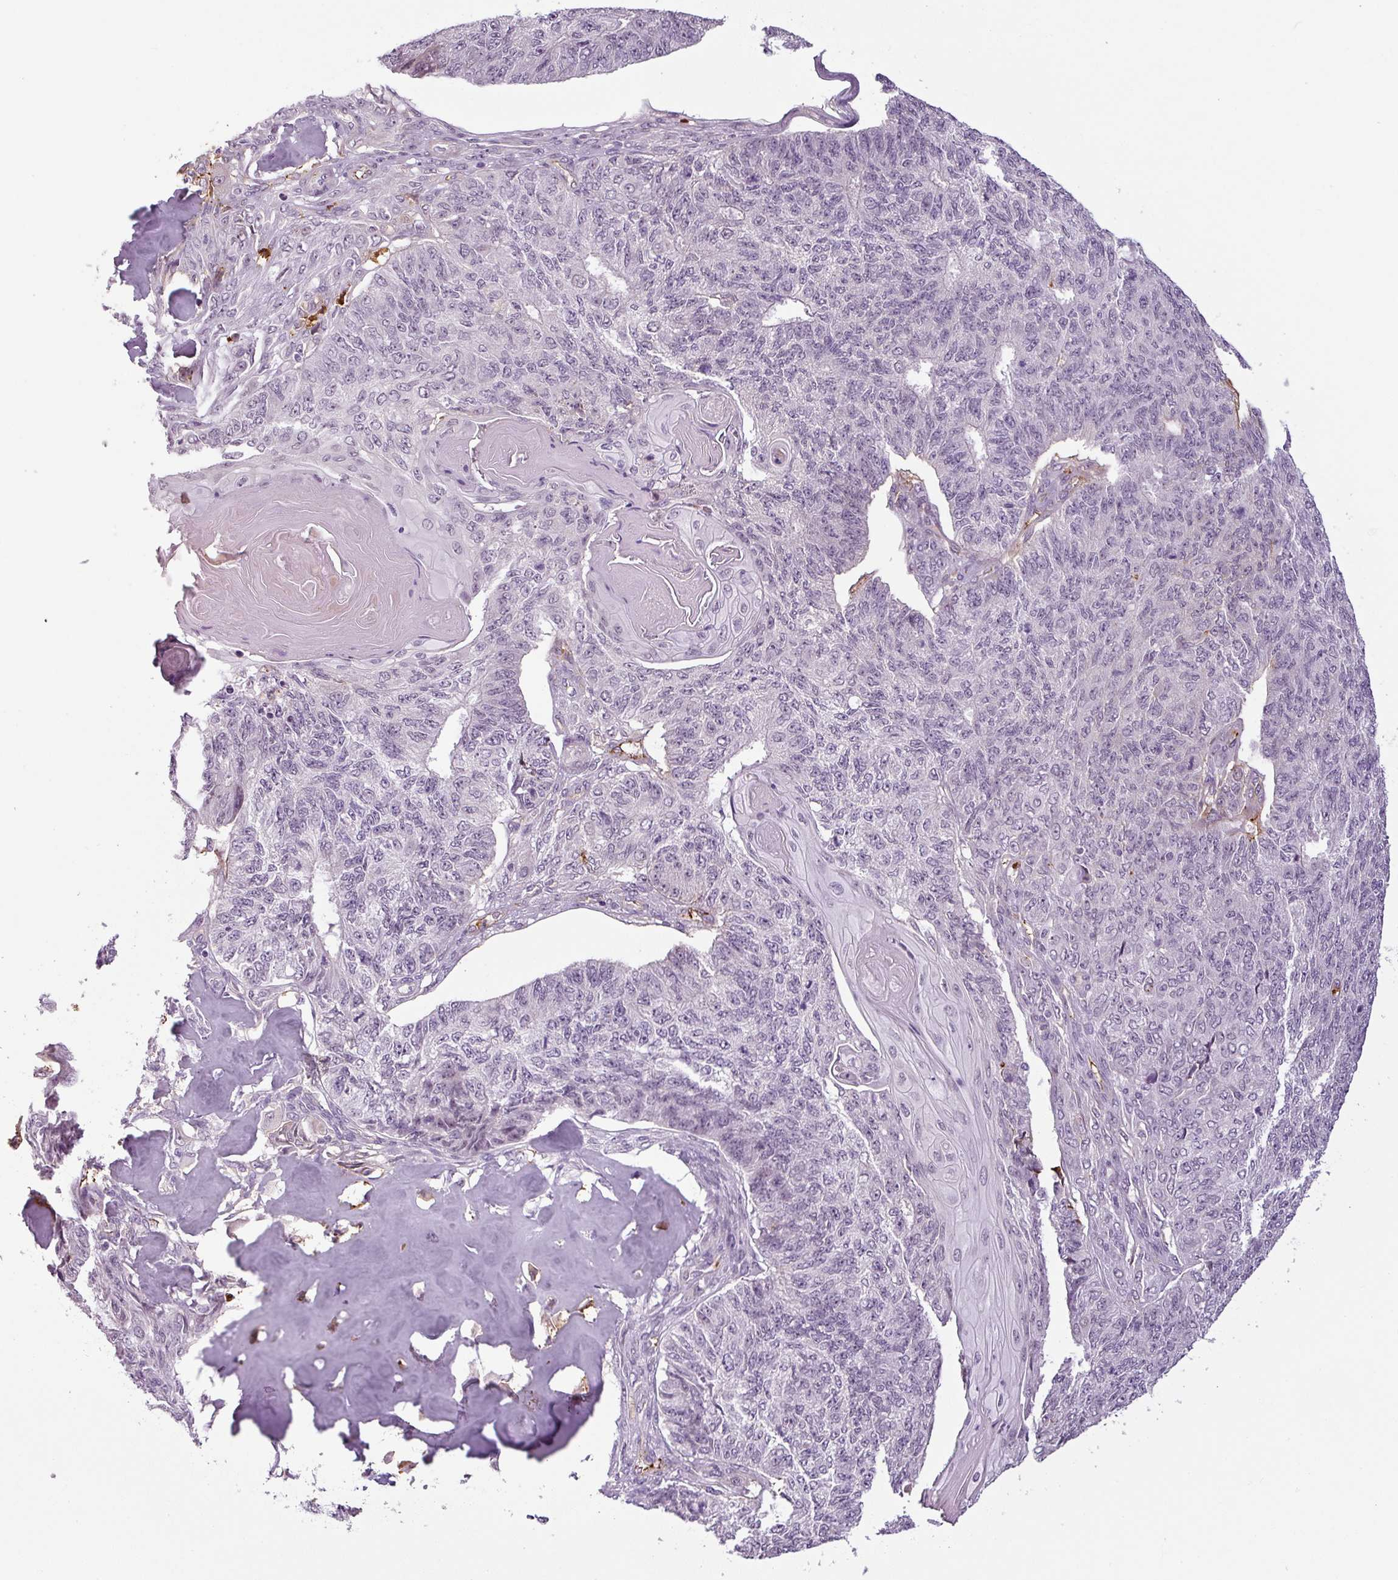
{"staining": {"intensity": "negative", "quantity": "none", "location": "none"}, "tissue": "endometrial cancer", "cell_type": "Tumor cells", "image_type": "cancer", "snomed": [{"axis": "morphology", "description": "Adenocarcinoma, NOS"}, {"axis": "topography", "description": "Endometrium"}], "caption": "High power microscopy image of an immunohistochemistry (IHC) photomicrograph of endometrial cancer (adenocarcinoma), revealing no significant expression in tumor cells. (Brightfield microscopy of DAB immunohistochemistry at high magnification).", "gene": "APOC1", "patient": {"sex": "female", "age": 32}}